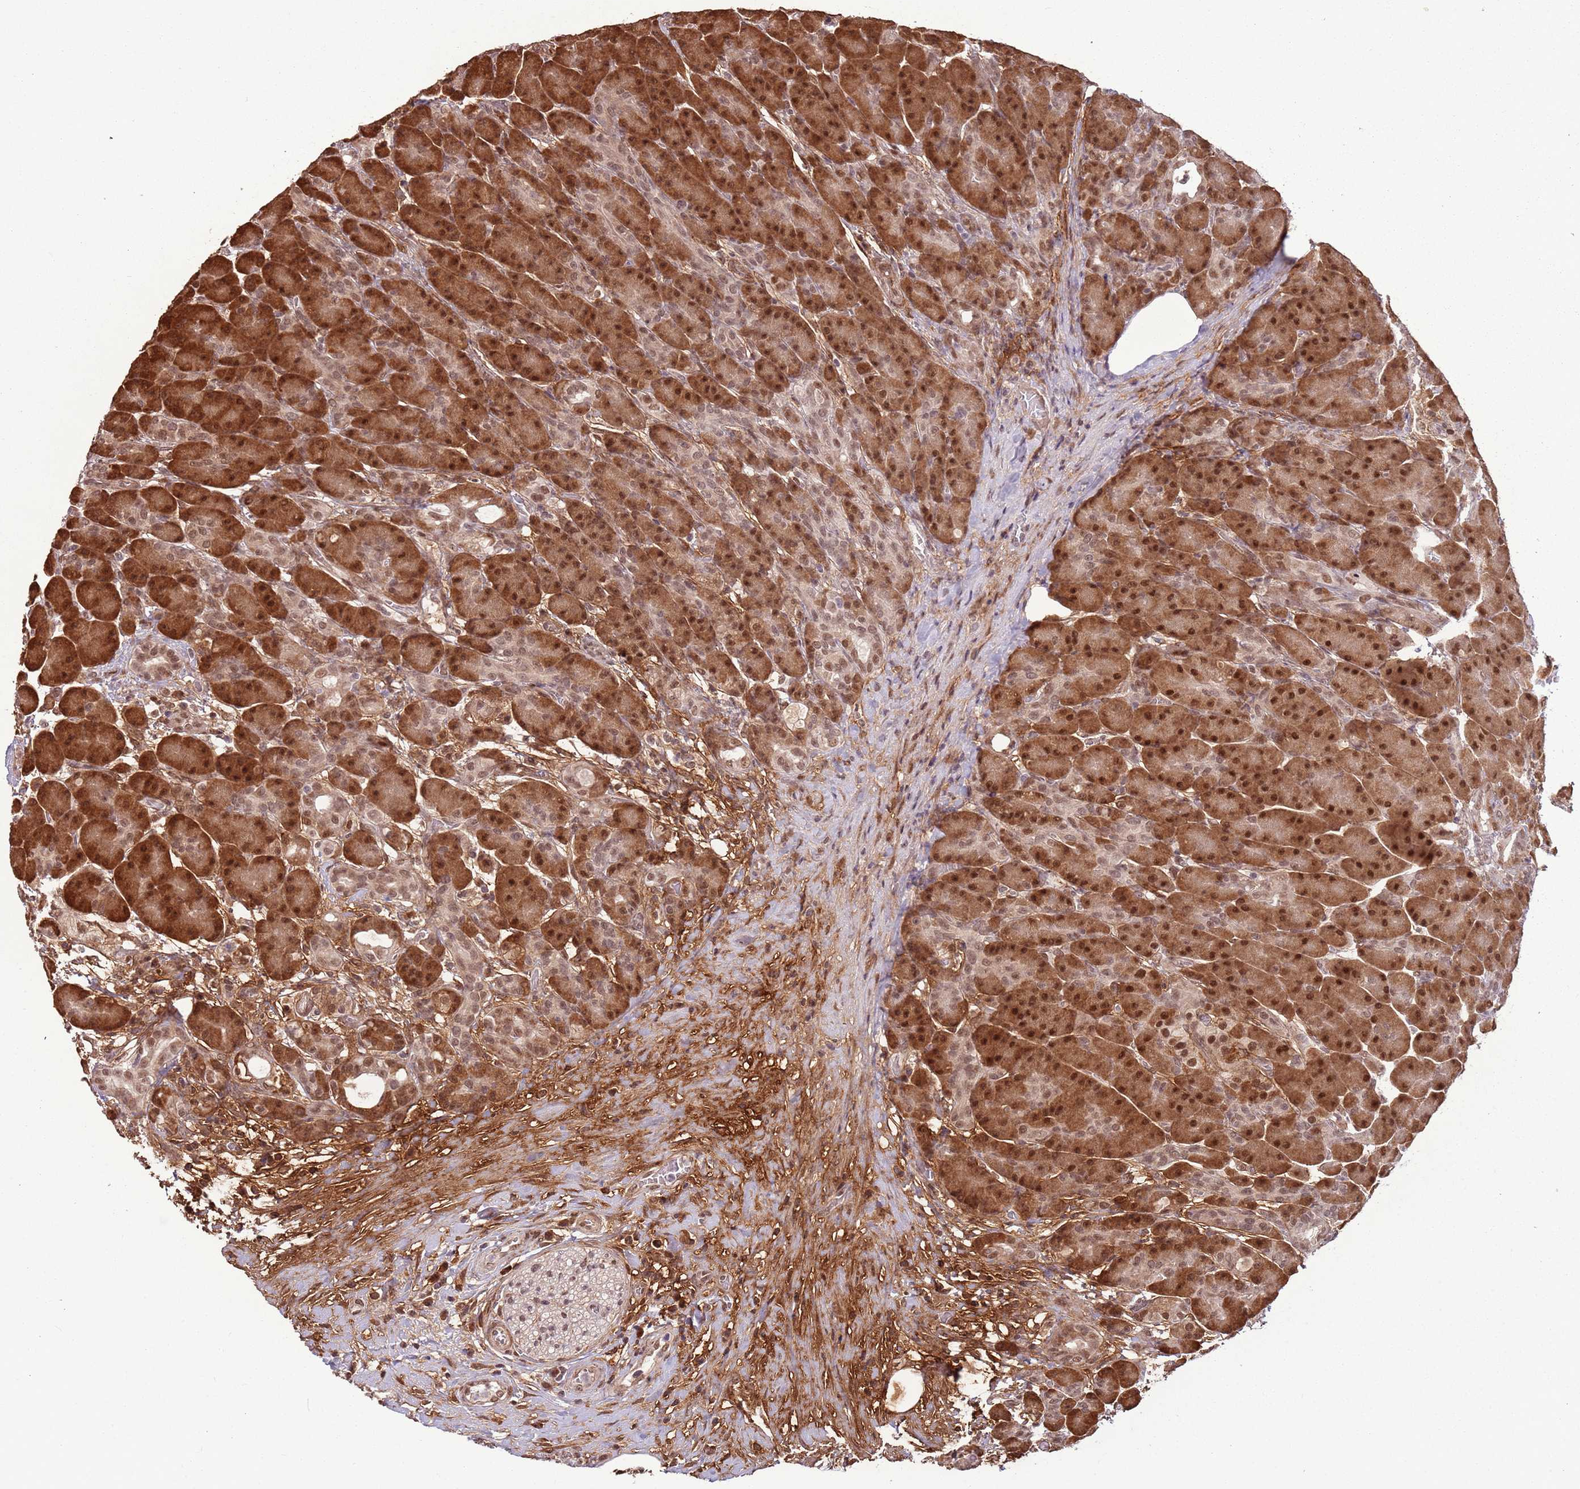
{"staining": {"intensity": "strong", "quantity": ">75%", "location": "cytoplasmic/membranous,nuclear"}, "tissue": "pancreas", "cell_type": "Exocrine glandular cells", "image_type": "normal", "snomed": [{"axis": "morphology", "description": "Normal tissue, NOS"}, {"axis": "topography", "description": "Pancreas"}], "caption": "Immunohistochemistry (IHC) (DAB (3,3'-diaminobenzidine)) staining of unremarkable pancreas reveals strong cytoplasmic/membranous,nuclear protein expression in approximately >75% of exocrine glandular cells. (brown staining indicates protein expression, while blue staining denotes nuclei).", "gene": "POLR3H", "patient": {"sex": "male", "age": 63}}